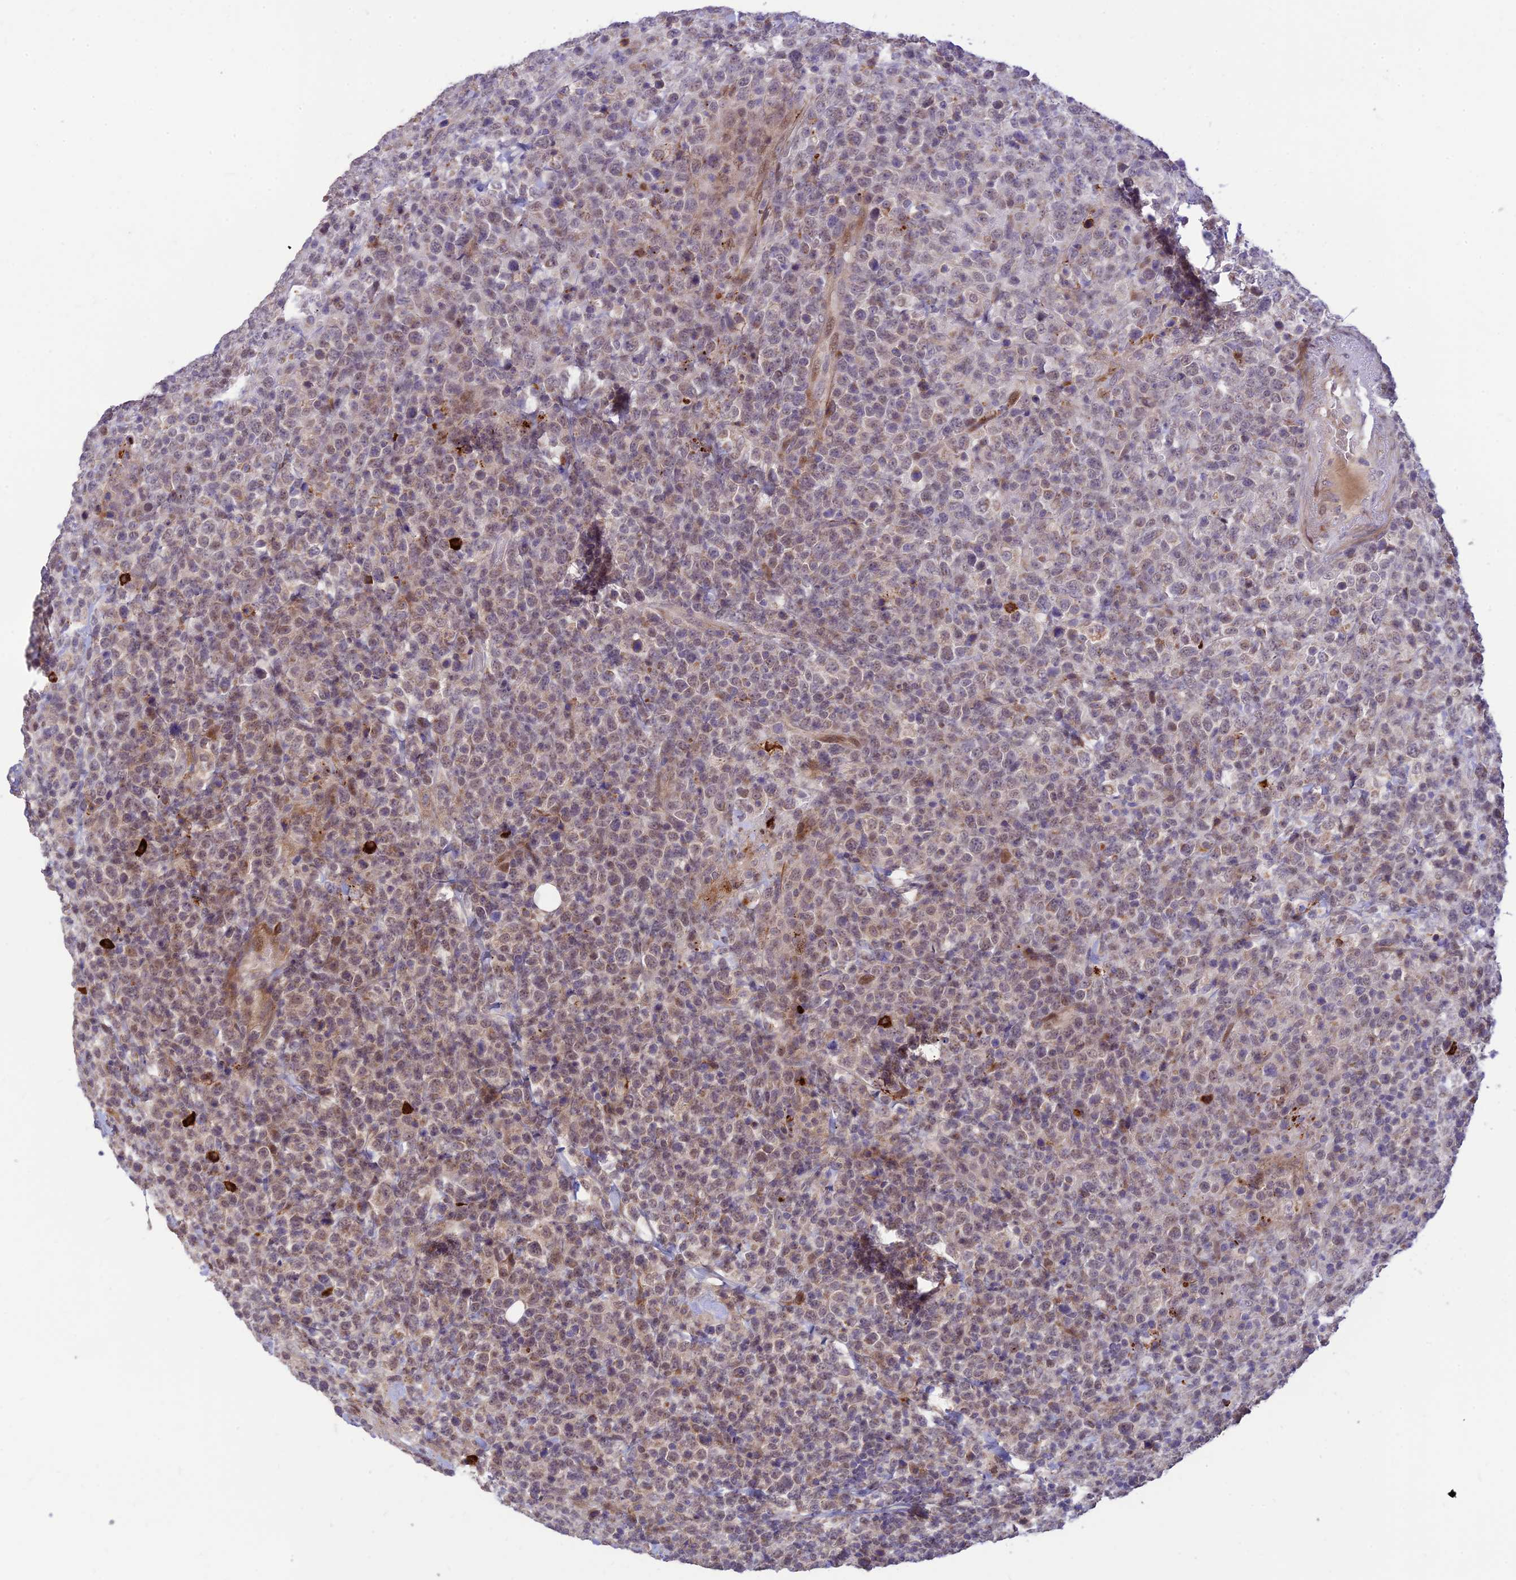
{"staining": {"intensity": "weak", "quantity": "<25%", "location": "cytoplasmic/membranous"}, "tissue": "lymphoma", "cell_type": "Tumor cells", "image_type": "cancer", "snomed": [{"axis": "morphology", "description": "Malignant lymphoma, non-Hodgkin's type, High grade"}, {"axis": "topography", "description": "Colon"}], "caption": "The image exhibits no significant staining in tumor cells of lymphoma. (DAB (3,3'-diaminobenzidine) IHC with hematoxylin counter stain).", "gene": "ASPDH", "patient": {"sex": "female", "age": 53}}